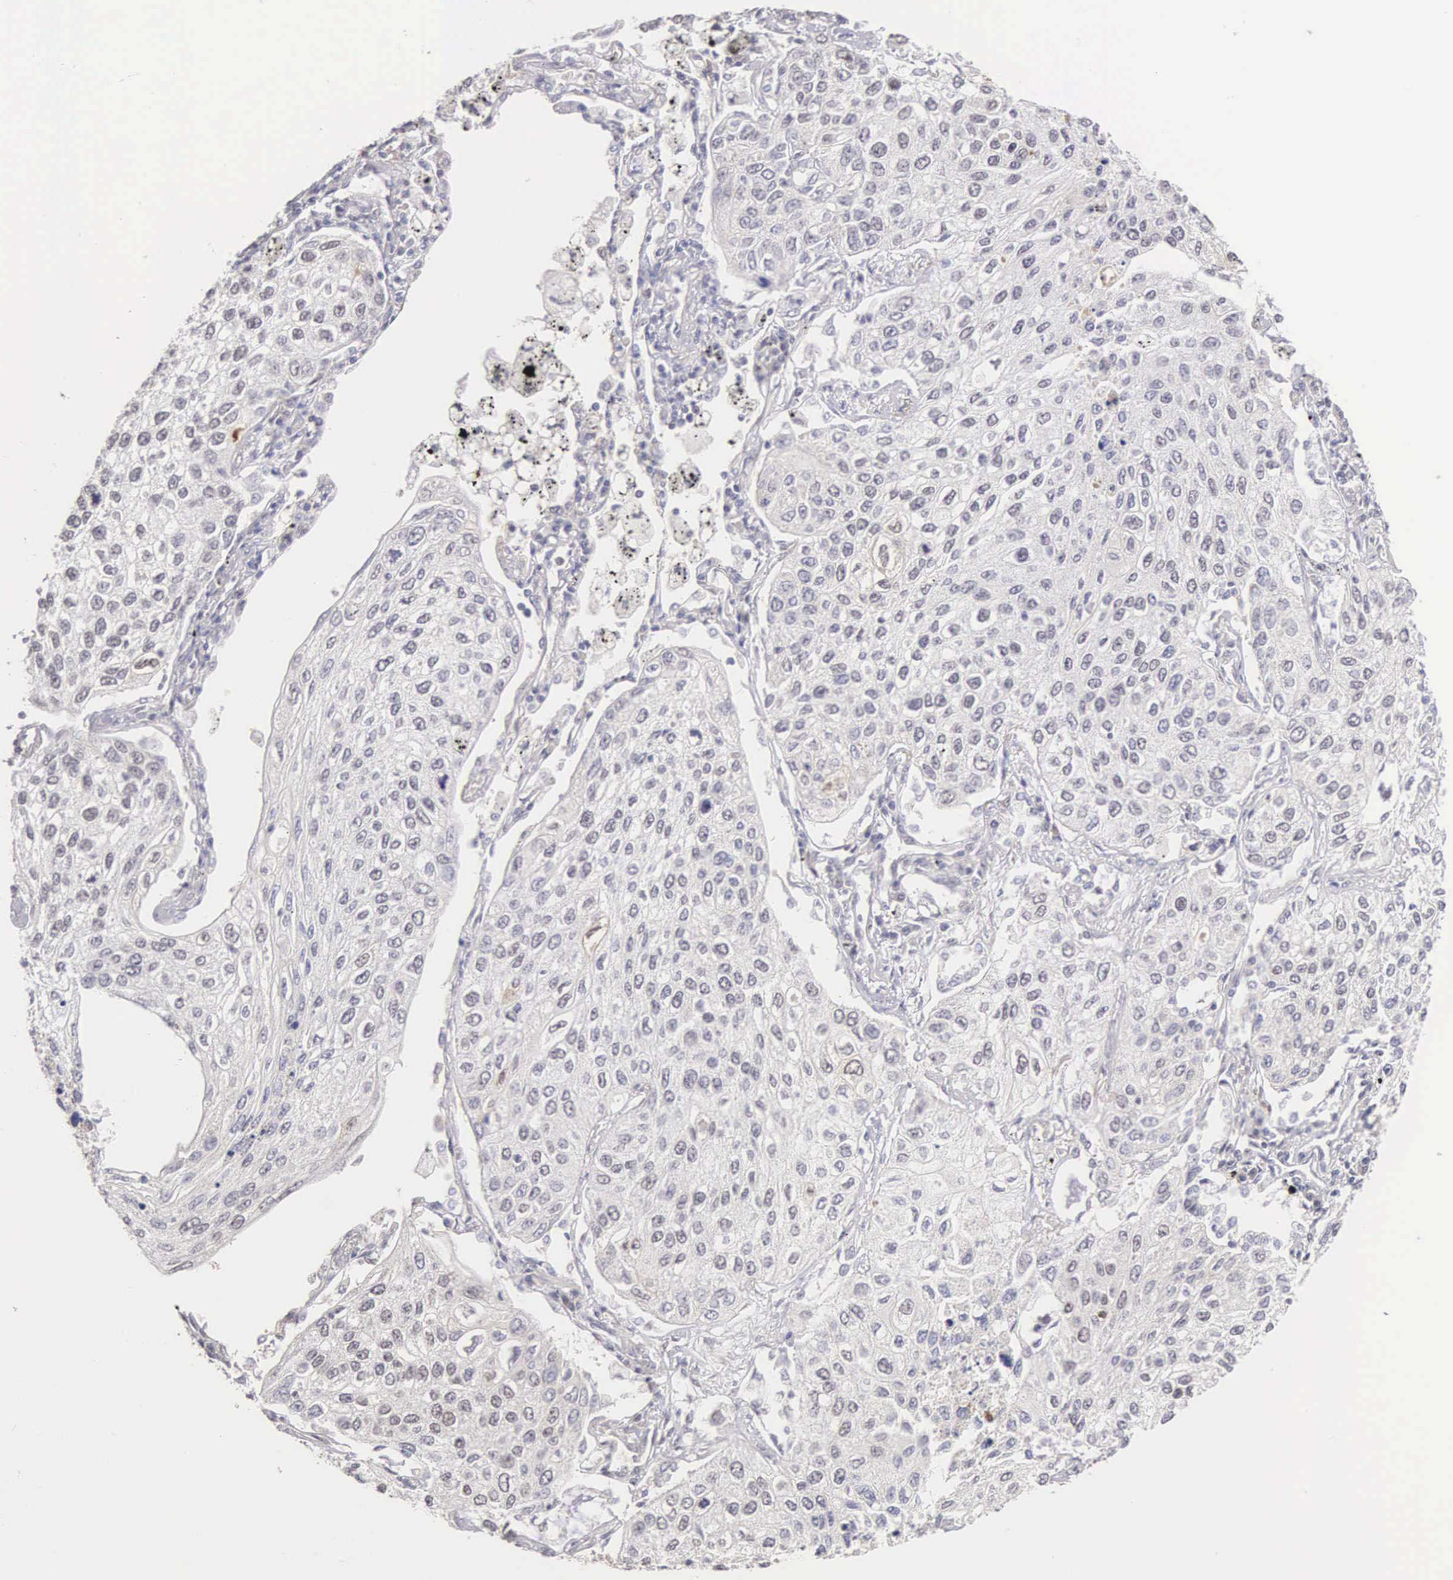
{"staining": {"intensity": "negative", "quantity": "none", "location": "none"}, "tissue": "lung cancer", "cell_type": "Tumor cells", "image_type": "cancer", "snomed": [{"axis": "morphology", "description": "Squamous cell carcinoma, NOS"}, {"axis": "topography", "description": "Lung"}], "caption": "Immunohistochemical staining of human lung cancer displays no significant staining in tumor cells. Nuclei are stained in blue.", "gene": "HMGXB4", "patient": {"sex": "male", "age": 75}}